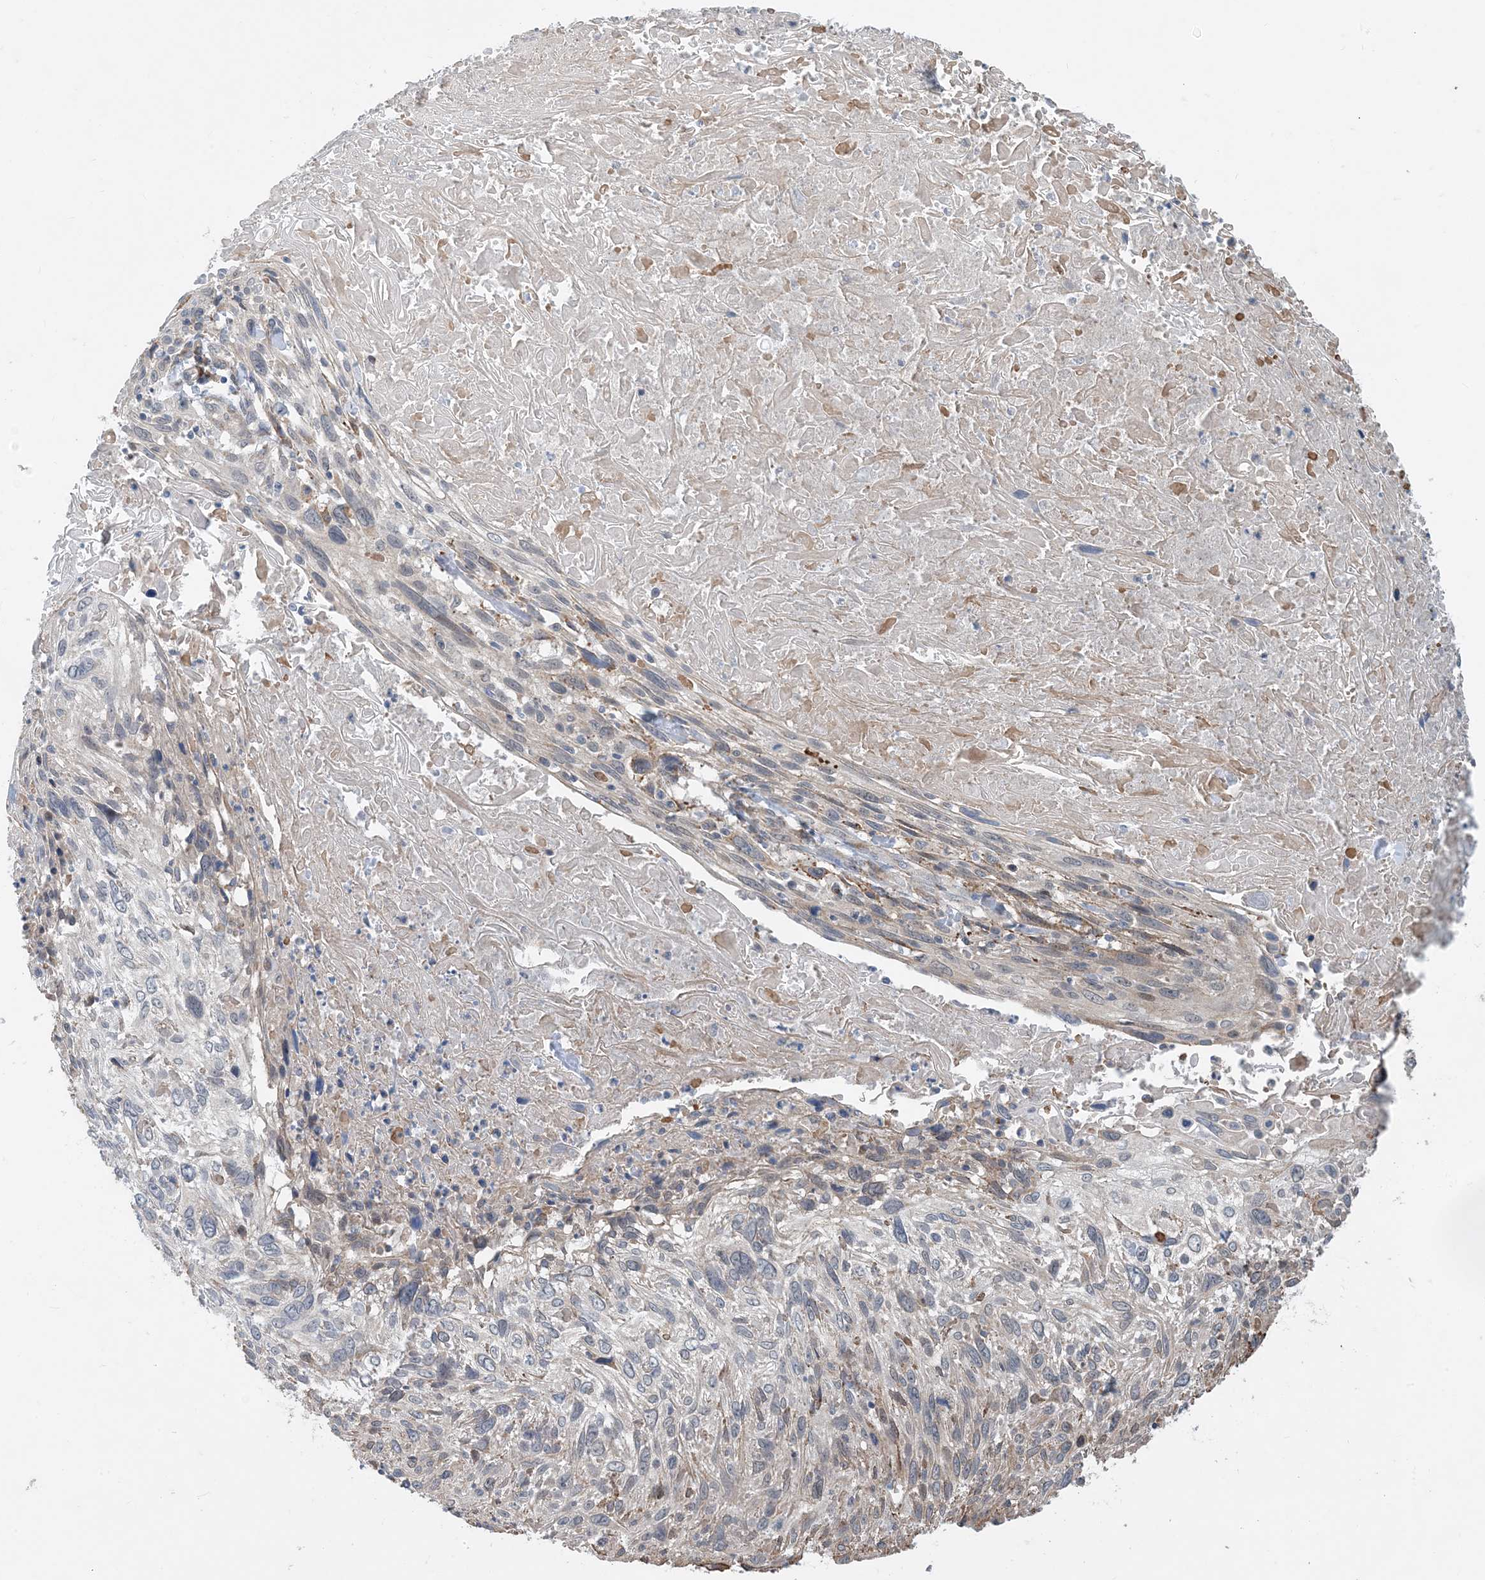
{"staining": {"intensity": "negative", "quantity": "none", "location": "none"}, "tissue": "cervical cancer", "cell_type": "Tumor cells", "image_type": "cancer", "snomed": [{"axis": "morphology", "description": "Squamous cell carcinoma, NOS"}, {"axis": "topography", "description": "Cervix"}], "caption": "This is an immunohistochemistry (IHC) micrograph of cervical squamous cell carcinoma. There is no staining in tumor cells.", "gene": "PHOSPHO2", "patient": {"sex": "female", "age": 51}}